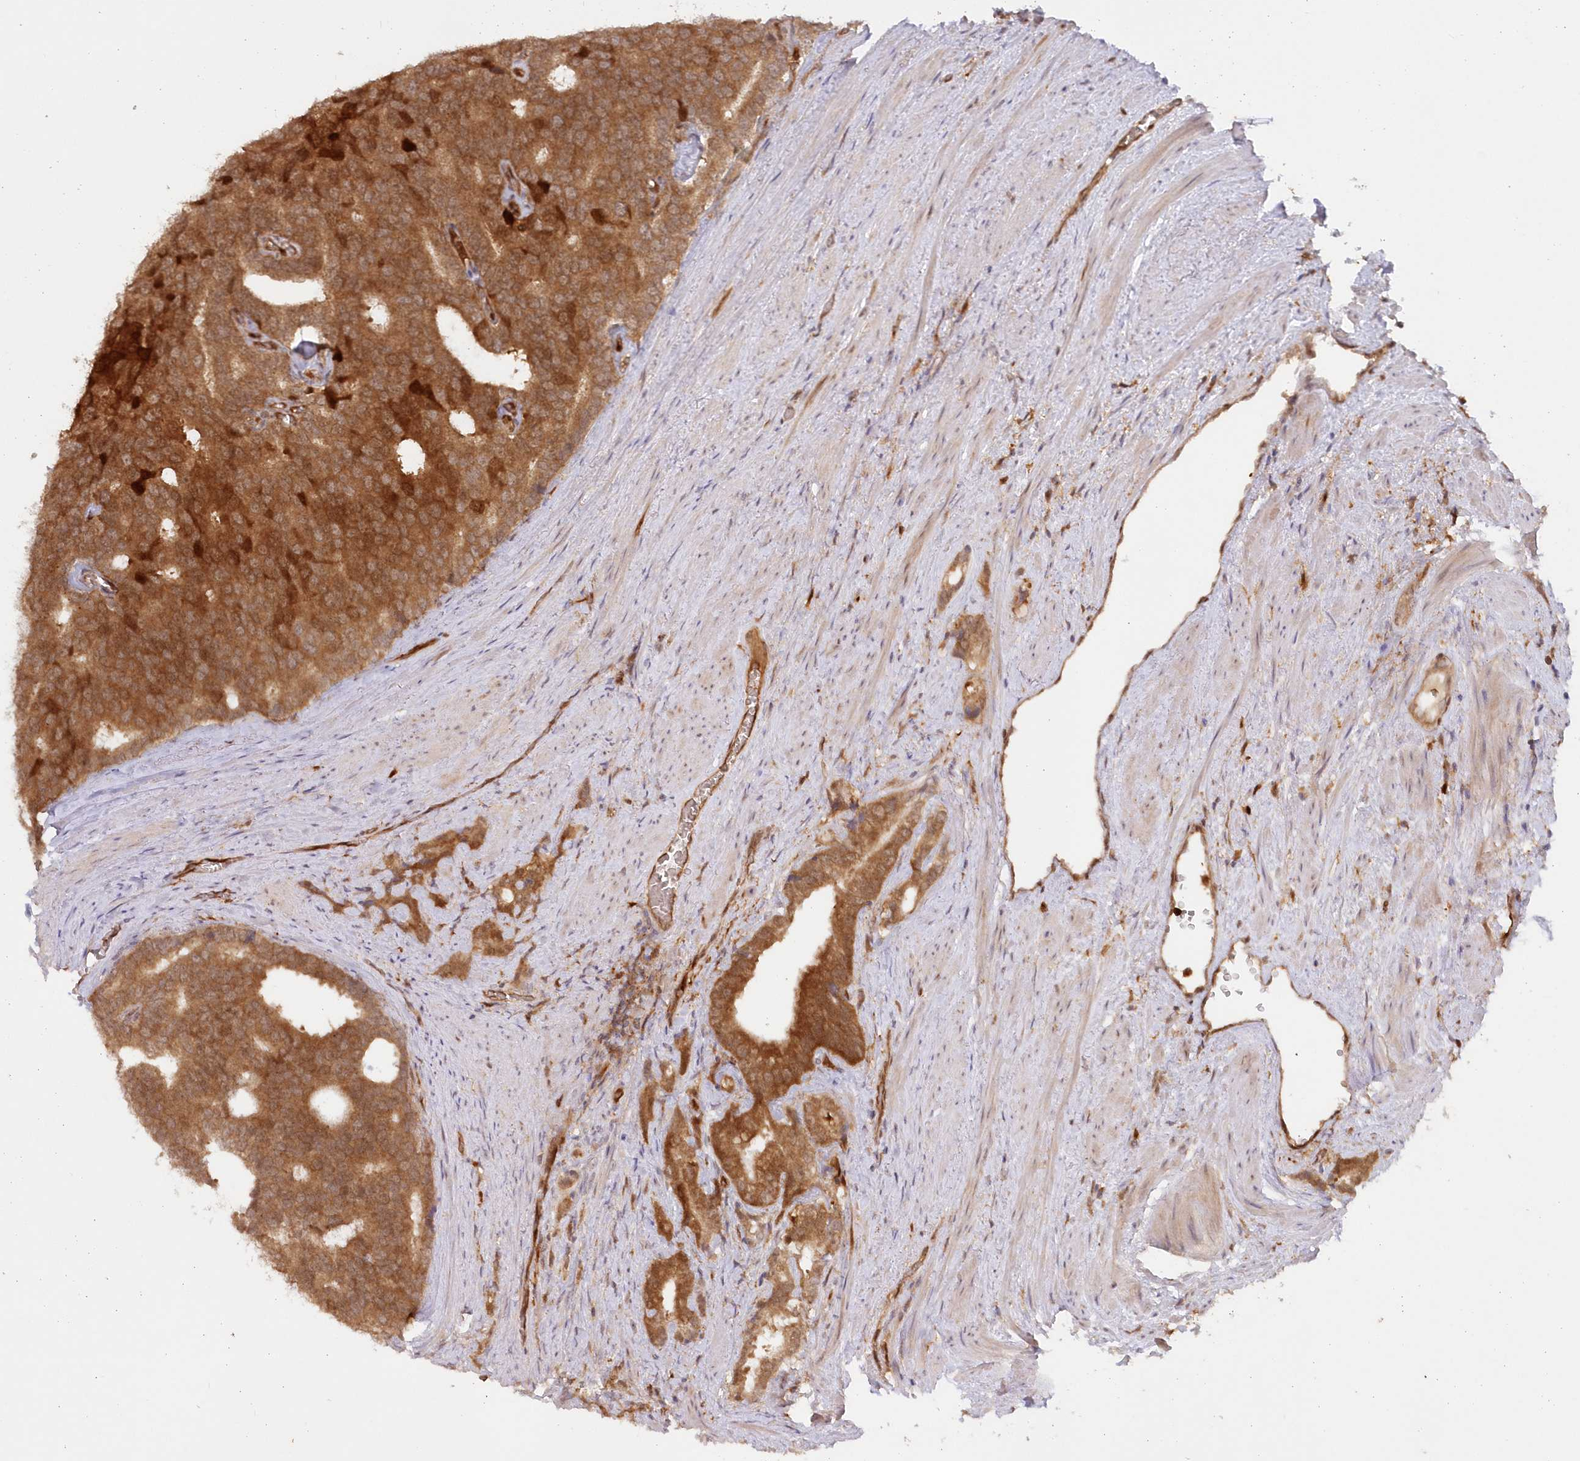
{"staining": {"intensity": "moderate", "quantity": ">75%", "location": "cytoplasmic/membranous"}, "tissue": "prostate cancer", "cell_type": "Tumor cells", "image_type": "cancer", "snomed": [{"axis": "morphology", "description": "Adenocarcinoma, Low grade"}, {"axis": "topography", "description": "Prostate"}], "caption": "DAB immunohistochemical staining of prostate cancer (low-grade adenocarcinoma) displays moderate cytoplasmic/membranous protein staining in about >75% of tumor cells.", "gene": "GBE1", "patient": {"sex": "male", "age": 71}}